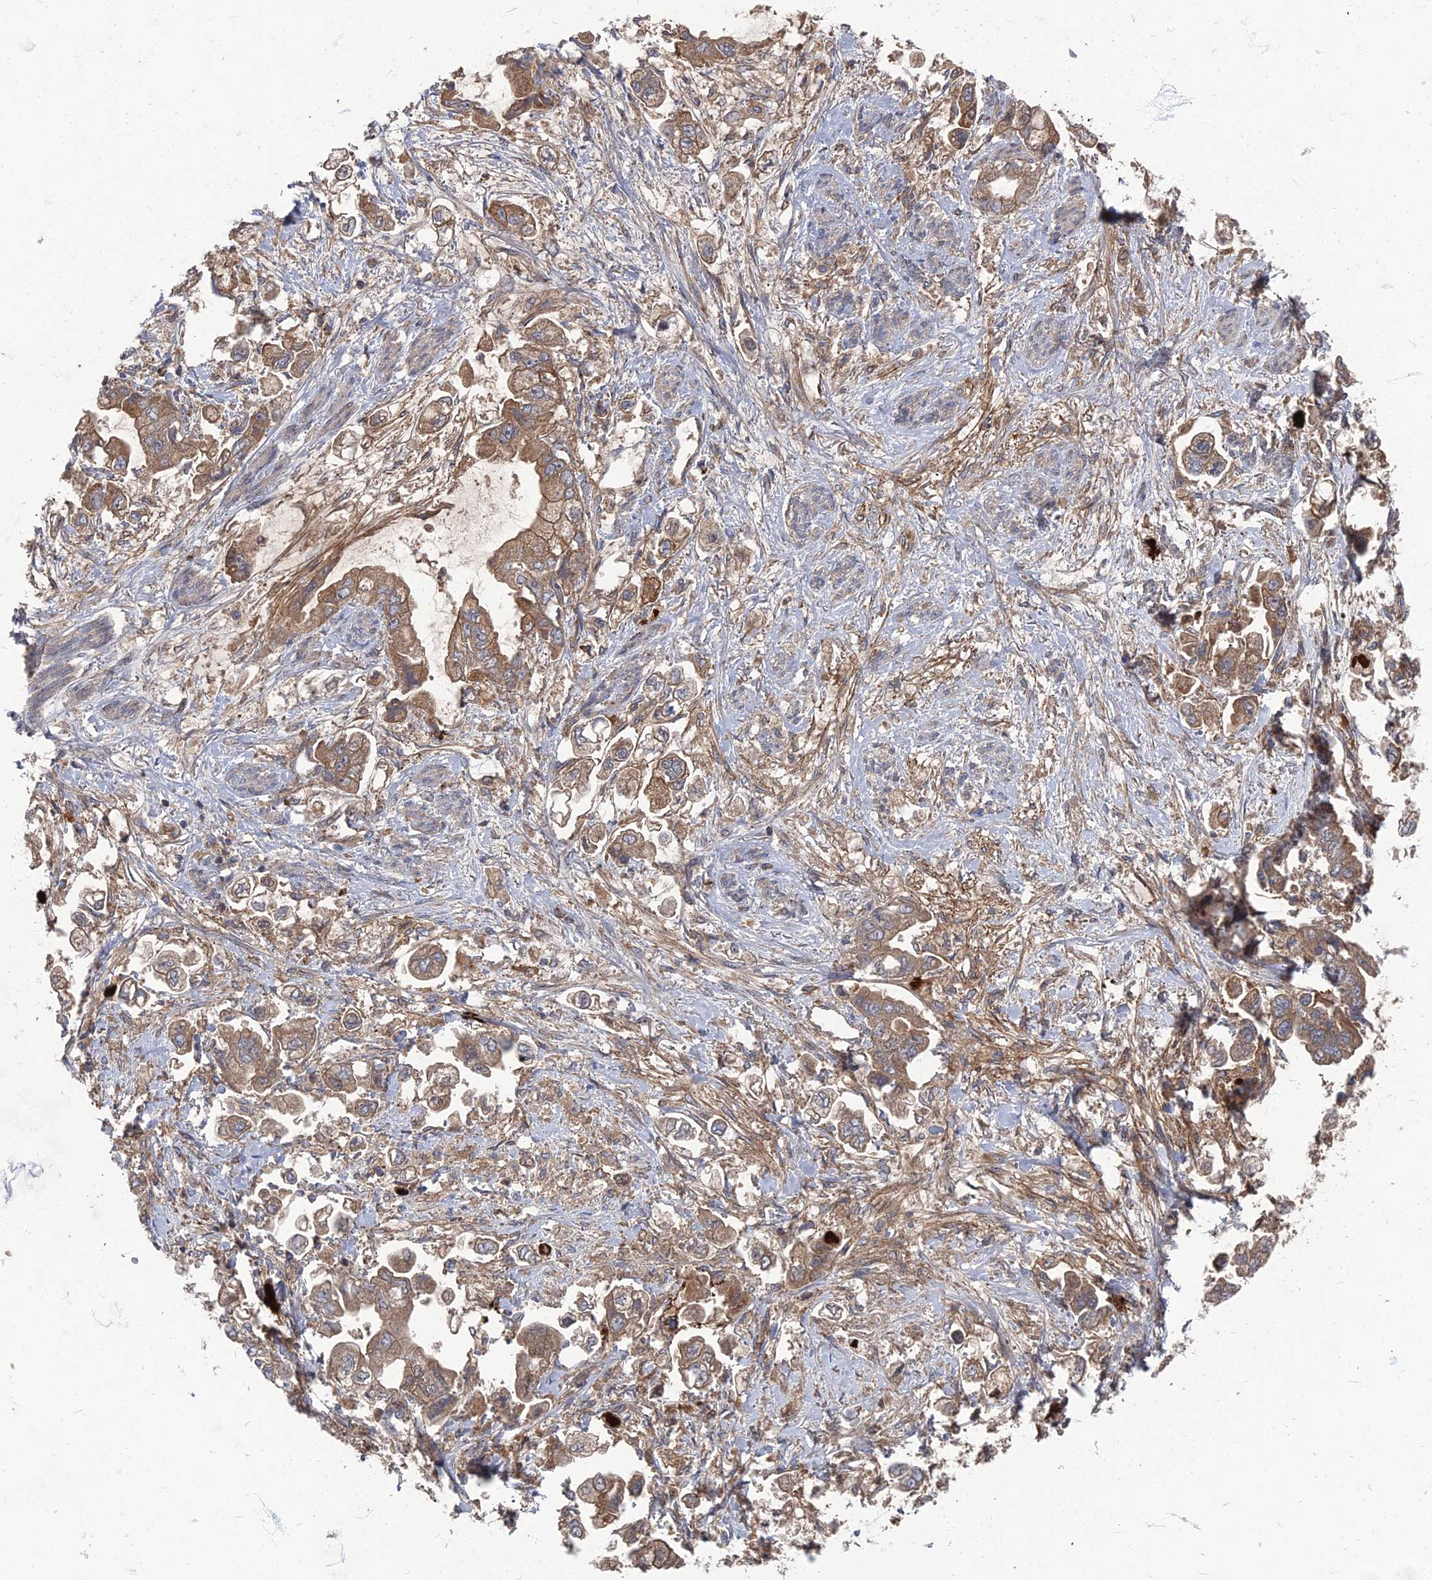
{"staining": {"intensity": "moderate", "quantity": ">75%", "location": "cytoplasmic/membranous"}, "tissue": "stomach cancer", "cell_type": "Tumor cells", "image_type": "cancer", "snomed": [{"axis": "morphology", "description": "Adenocarcinoma, NOS"}, {"axis": "topography", "description": "Stomach"}], "caption": "Protein staining of adenocarcinoma (stomach) tissue demonstrates moderate cytoplasmic/membranous positivity in about >75% of tumor cells.", "gene": "PPCDC", "patient": {"sex": "male", "age": 62}}